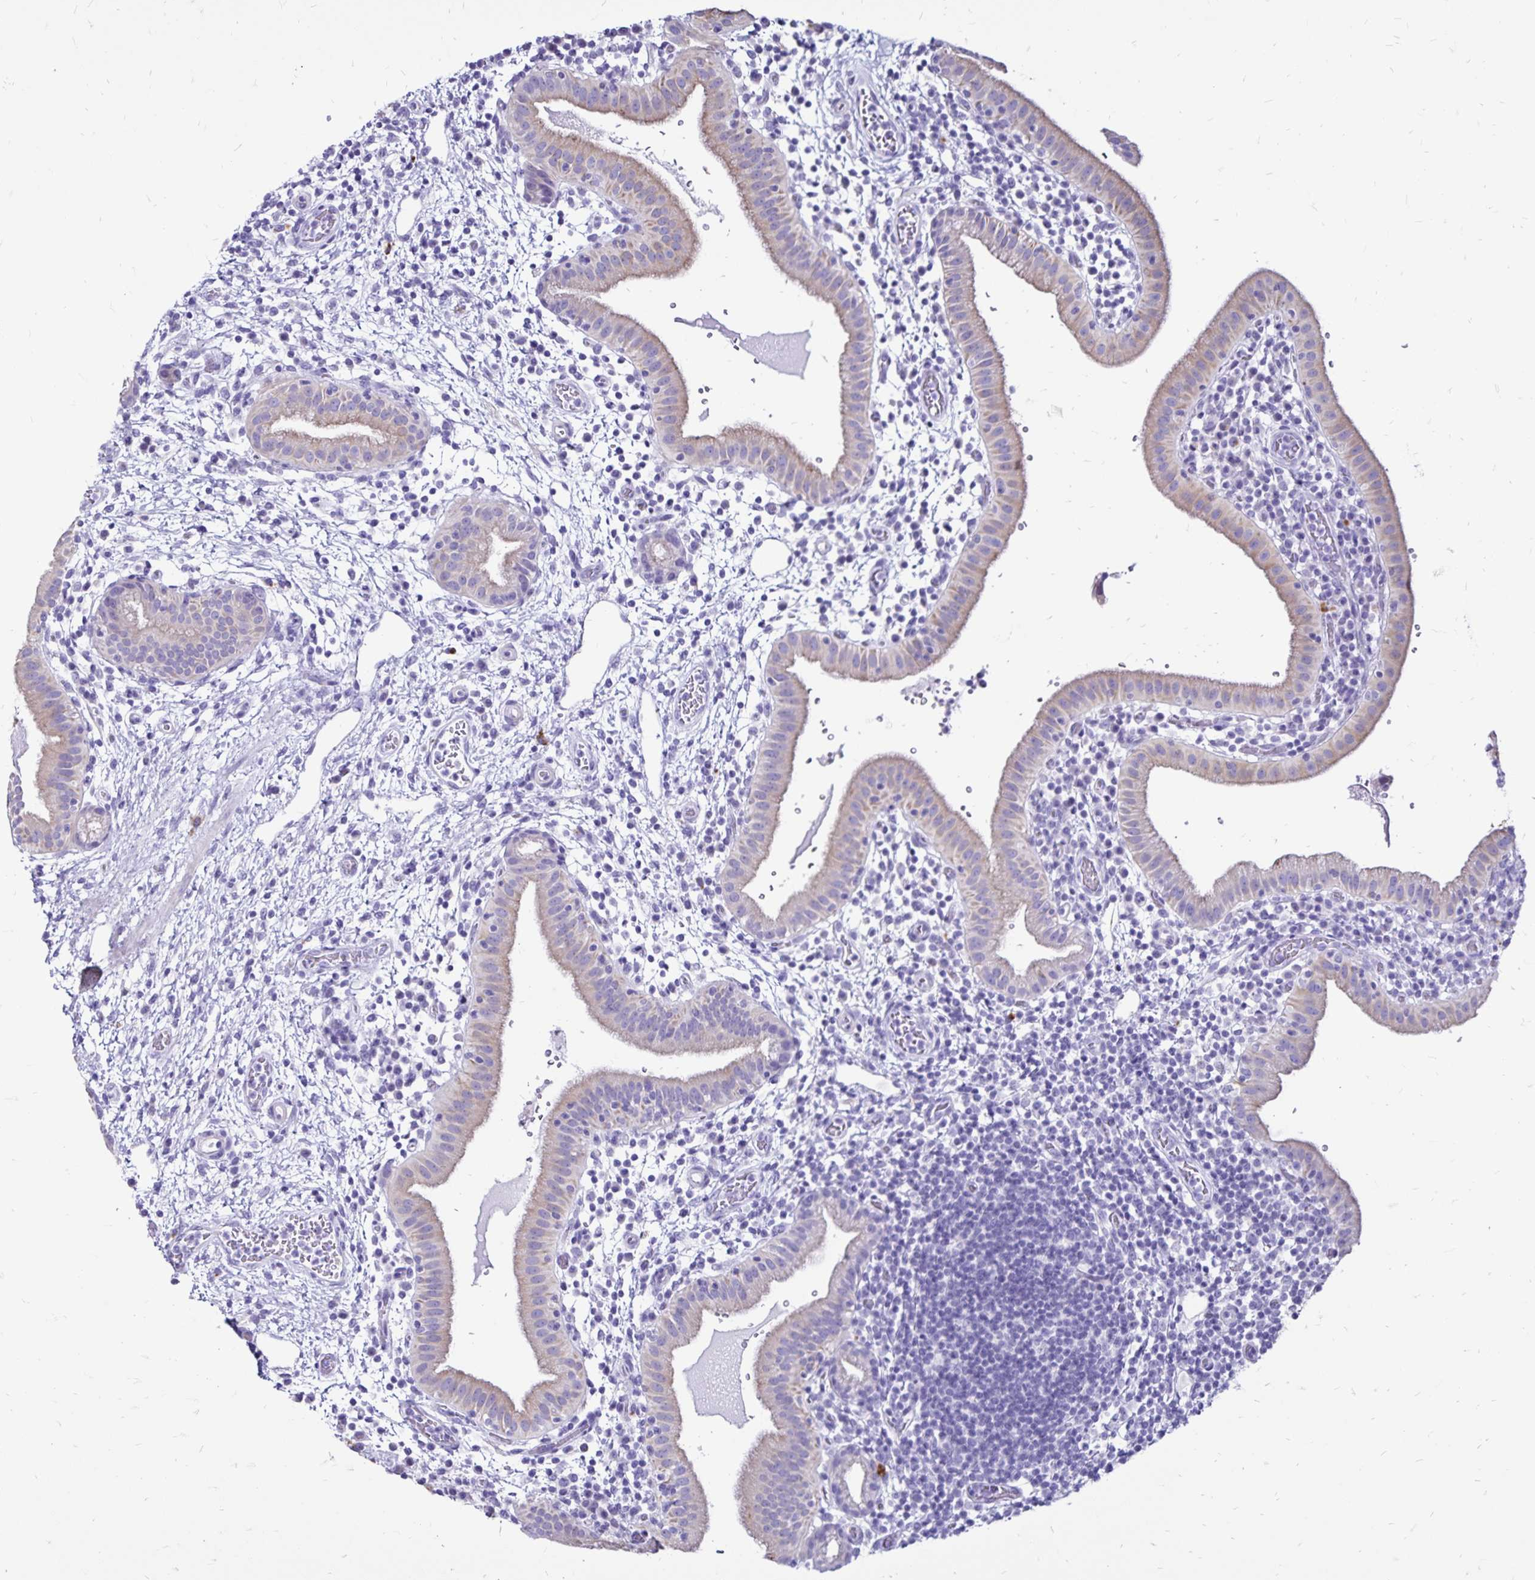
{"staining": {"intensity": "weak", "quantity": "25%-75%", "location": "cytoplasmic/membranous"}, "tissue": "gallbladder", "cell_type": "Glandular cells", "image_type": "normal", "snomed": [{"axis": "morphology", "description": "Normal tissue, NOS"}, {"axis": "topography", "description": "Gallbladder"}], "caption": "Approximately 25%-75% of glandular cells in benign human gallbladder reveal weak cytoplasmic/membranous protein staining as visualized by brown immunohistochemical staining.", "gene": "EVPL", "patient": {"sex": "male", "age": 26}}